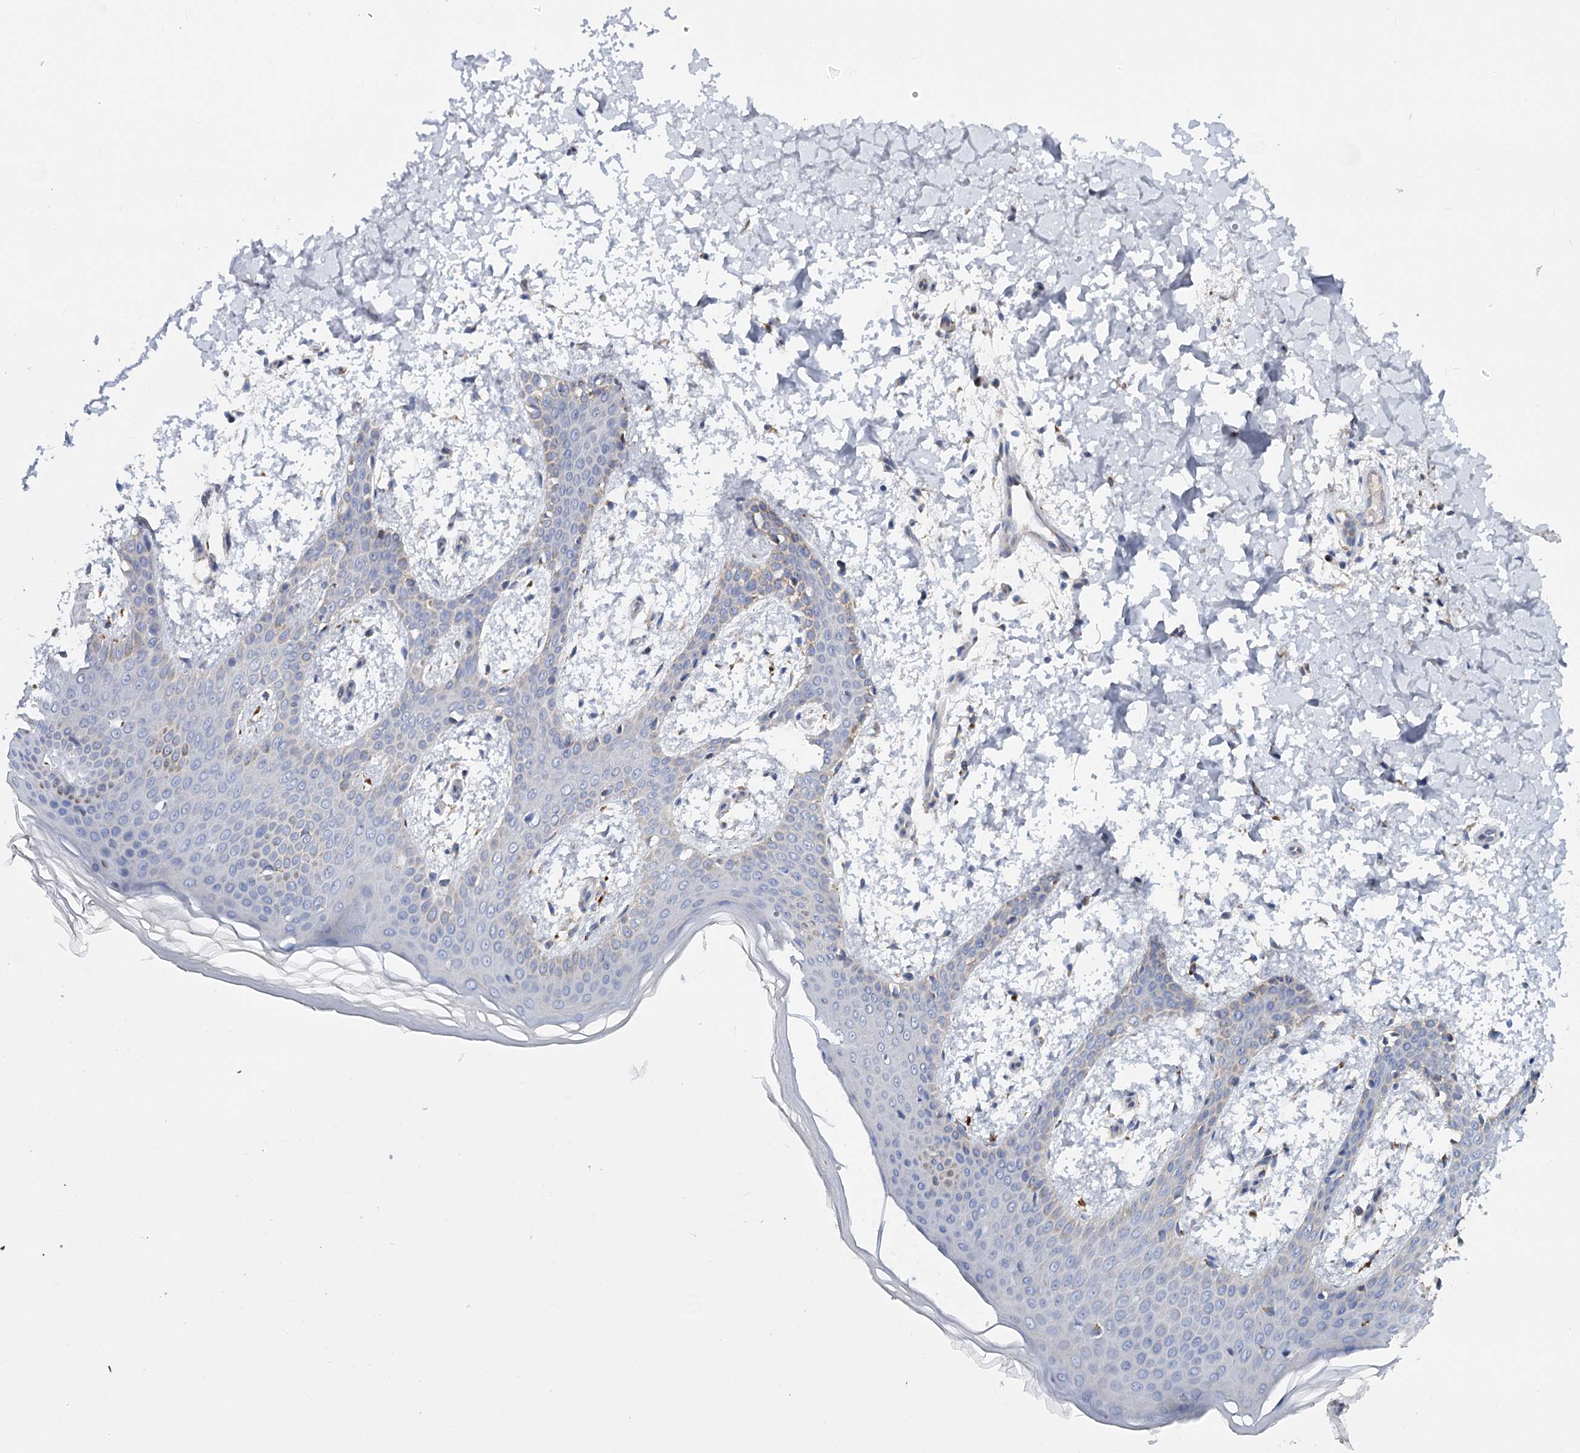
{"staining": {"intensity": "negative", "quantity": "none", "location": "none"}, "tissue": "skin", "cell_type": "Fibroblasts", "image_type": "normal", "snomed": [{"axis": "morphology", "description": "Normal tissue, NOS"}, {"axis": "topography", "description": "Skin"}], "caption": "The image exhibits no significant staining in fibroblasts of skin. (Brightfield microscopy of DAB (3,3'-diaminobenzidine) immunohistochemistry (IHC) at high magnification).", "gene": "ANKRD16", "patient": {"sex": "male", "age": 36}}